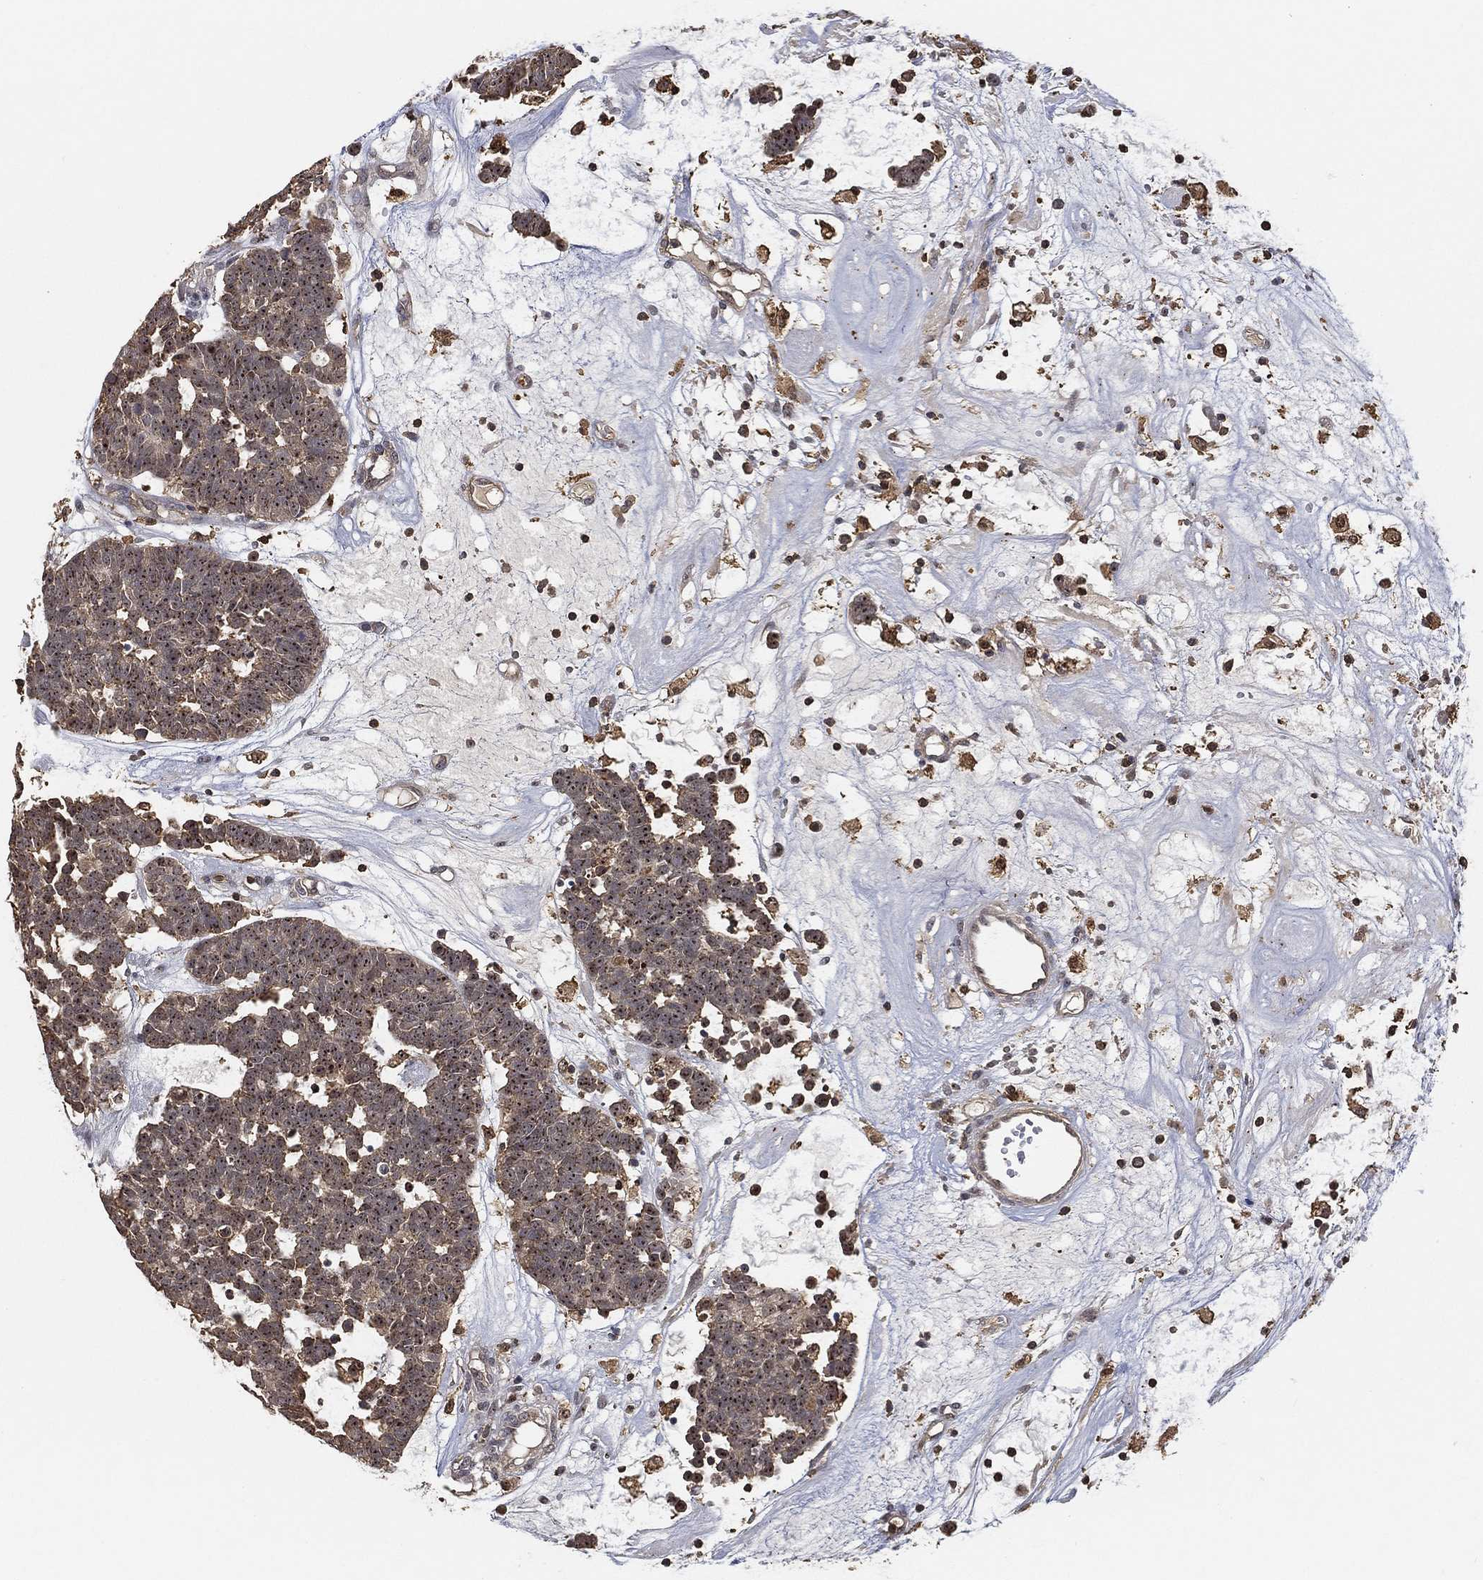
{"staining": {"intensity": "weak", "quantity": ">75%", "location": "cytoplasmic/membranous,nuclear"}, "tissue": "head and neck cancer", "cell_type": "Tumor cells", "image_type": "cancer", "snomed": [{"axis": "morphology", "description": "Adenocarcinoma, NOS"}, {"axis": "topography", "description": "Head-Neck"}], "caption": "High-power microscopy captured an immunohistochemistry (IHC) photomicrograph of adenocarcinoma (head and neck), revealing weak cytoplasmic/membranous and nuclear positivity in about >75% of tumor cells.", "gene": "CRYL1", "patient": {"sex": "female", "age": 81}}